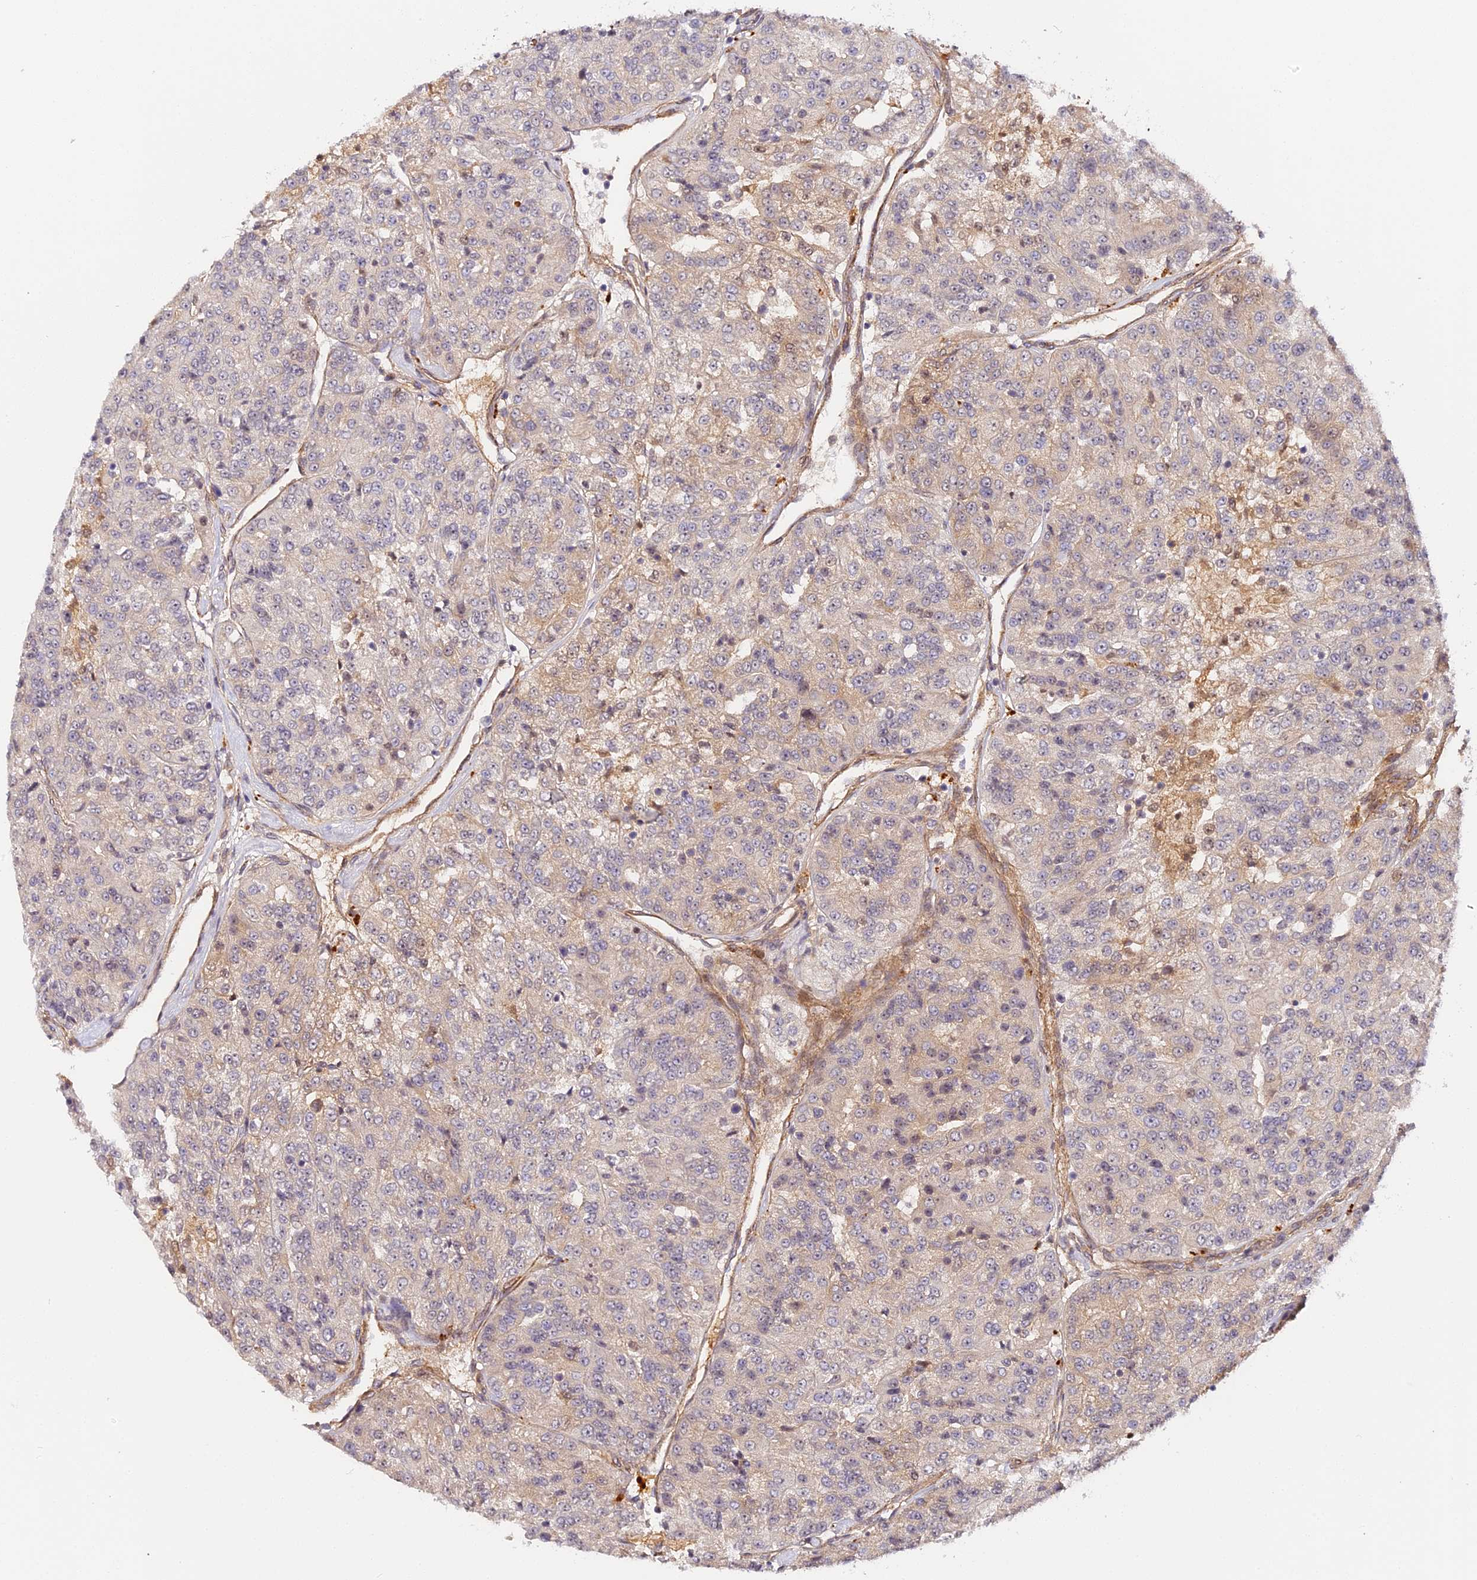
{"staining": {"intensity": "negative", "quantity": "none", "location": "none"}, "tissue": "renal cancer", "cell_type": "Tumor cells", "image_type": "cancer", "snomed": [{"axis": "morphology", "description": "Adenocarcinoma, NOS"}, {"axis": "topography", "description": "Kidney"}], "caption": "This is an immunohistochemistry (IHC) image of human adenocarcinoma (renal). There is no expression in tumor cells.", "gene": "IMPACT", "patient": {"sex": "female", "age": 63}}